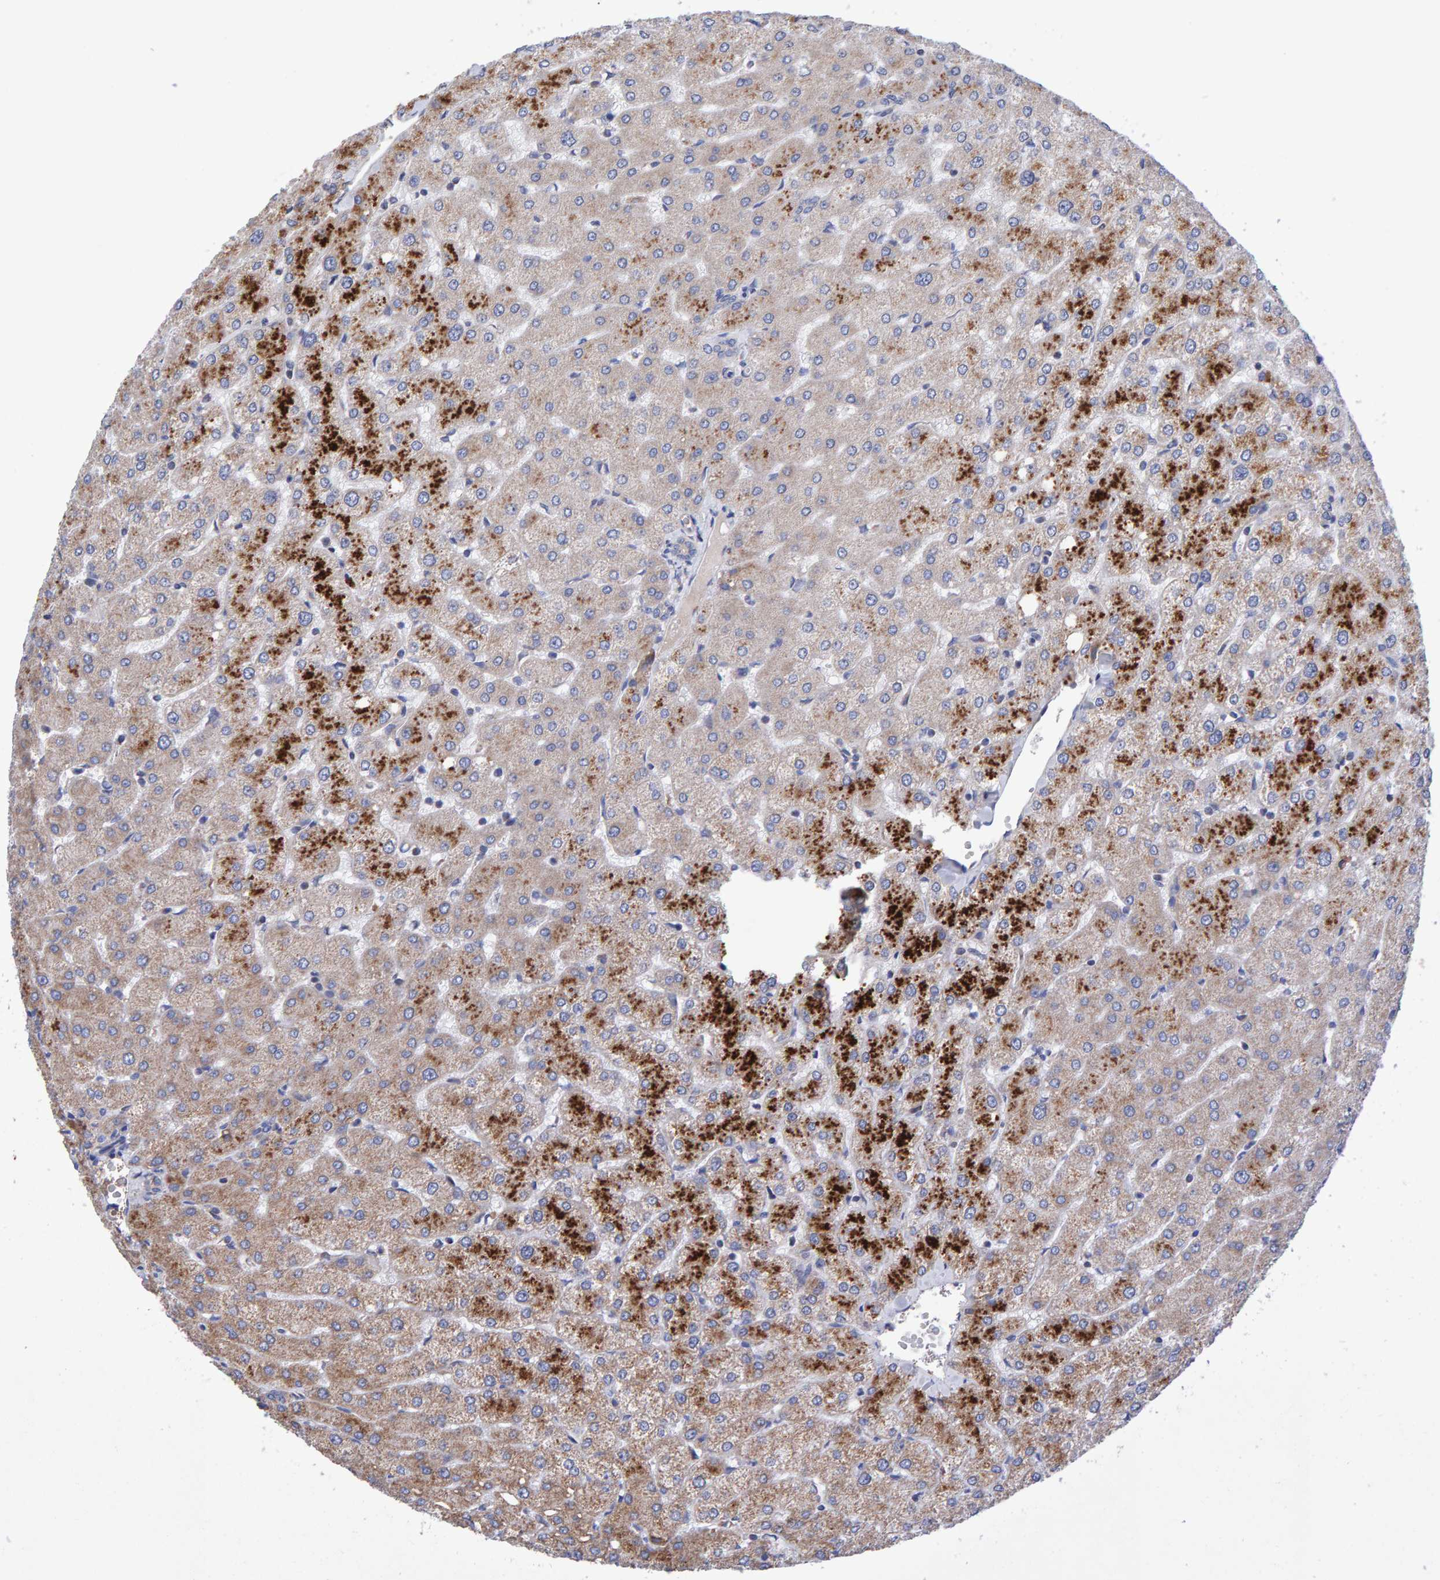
{"staining": {"intensity": "negative", "quantity": "none", "location": "none"}, "tissue": "liver", "cell_type": "Cholangiocytes", "image_type": "normal", "snomed": [{"axis": "morphology", "description": "Normal tissue, NOS"}, {"axis": "topography", "description": "Liver"}], "caption": "Liver stained for a protein using immunohistochemistry exhibits no staining cholangiocytes.", "gene": "EFR3A", "patient": {"sex": "female", "age": 54}}